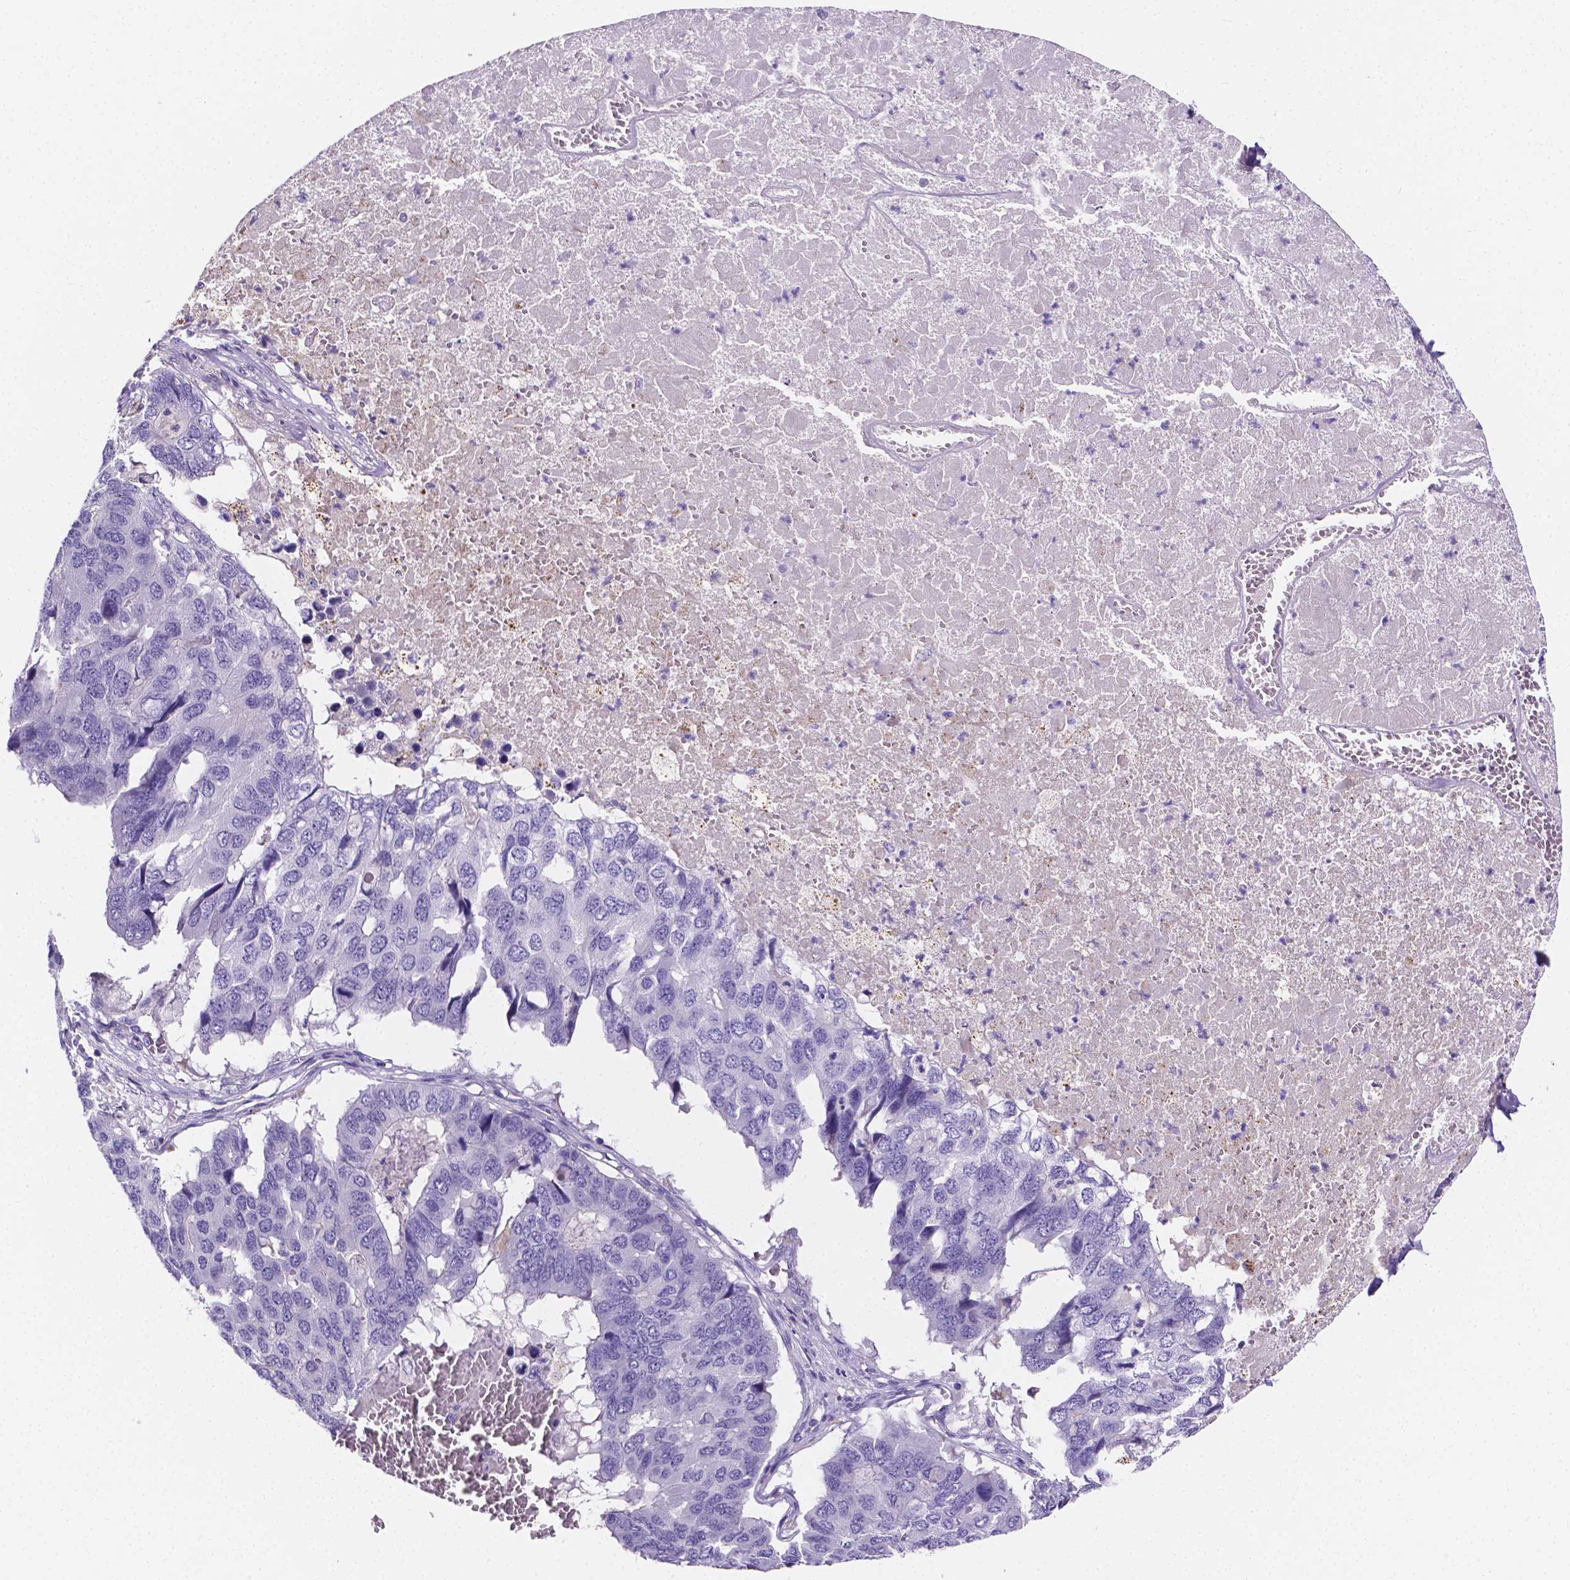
{"staining": {"intensity": "negative", "quantity": "none", "location": "none"}, "tissue": "pancreatic cancer", "cell_type": "Tumor cells", "image_type": "cancer", "snomed": [{"axis": "morphology", "description": "Adenocarcinoma, NOS"}, {"axis": "topography", "description": "Pancreas"}], "caption": "This is an immunohistochemistry (IHC) image of human pancreatic cancer. There is no expression in tumor cells.", "gene": "NRGN", "patient": {"sex": "male", "age": 50}}